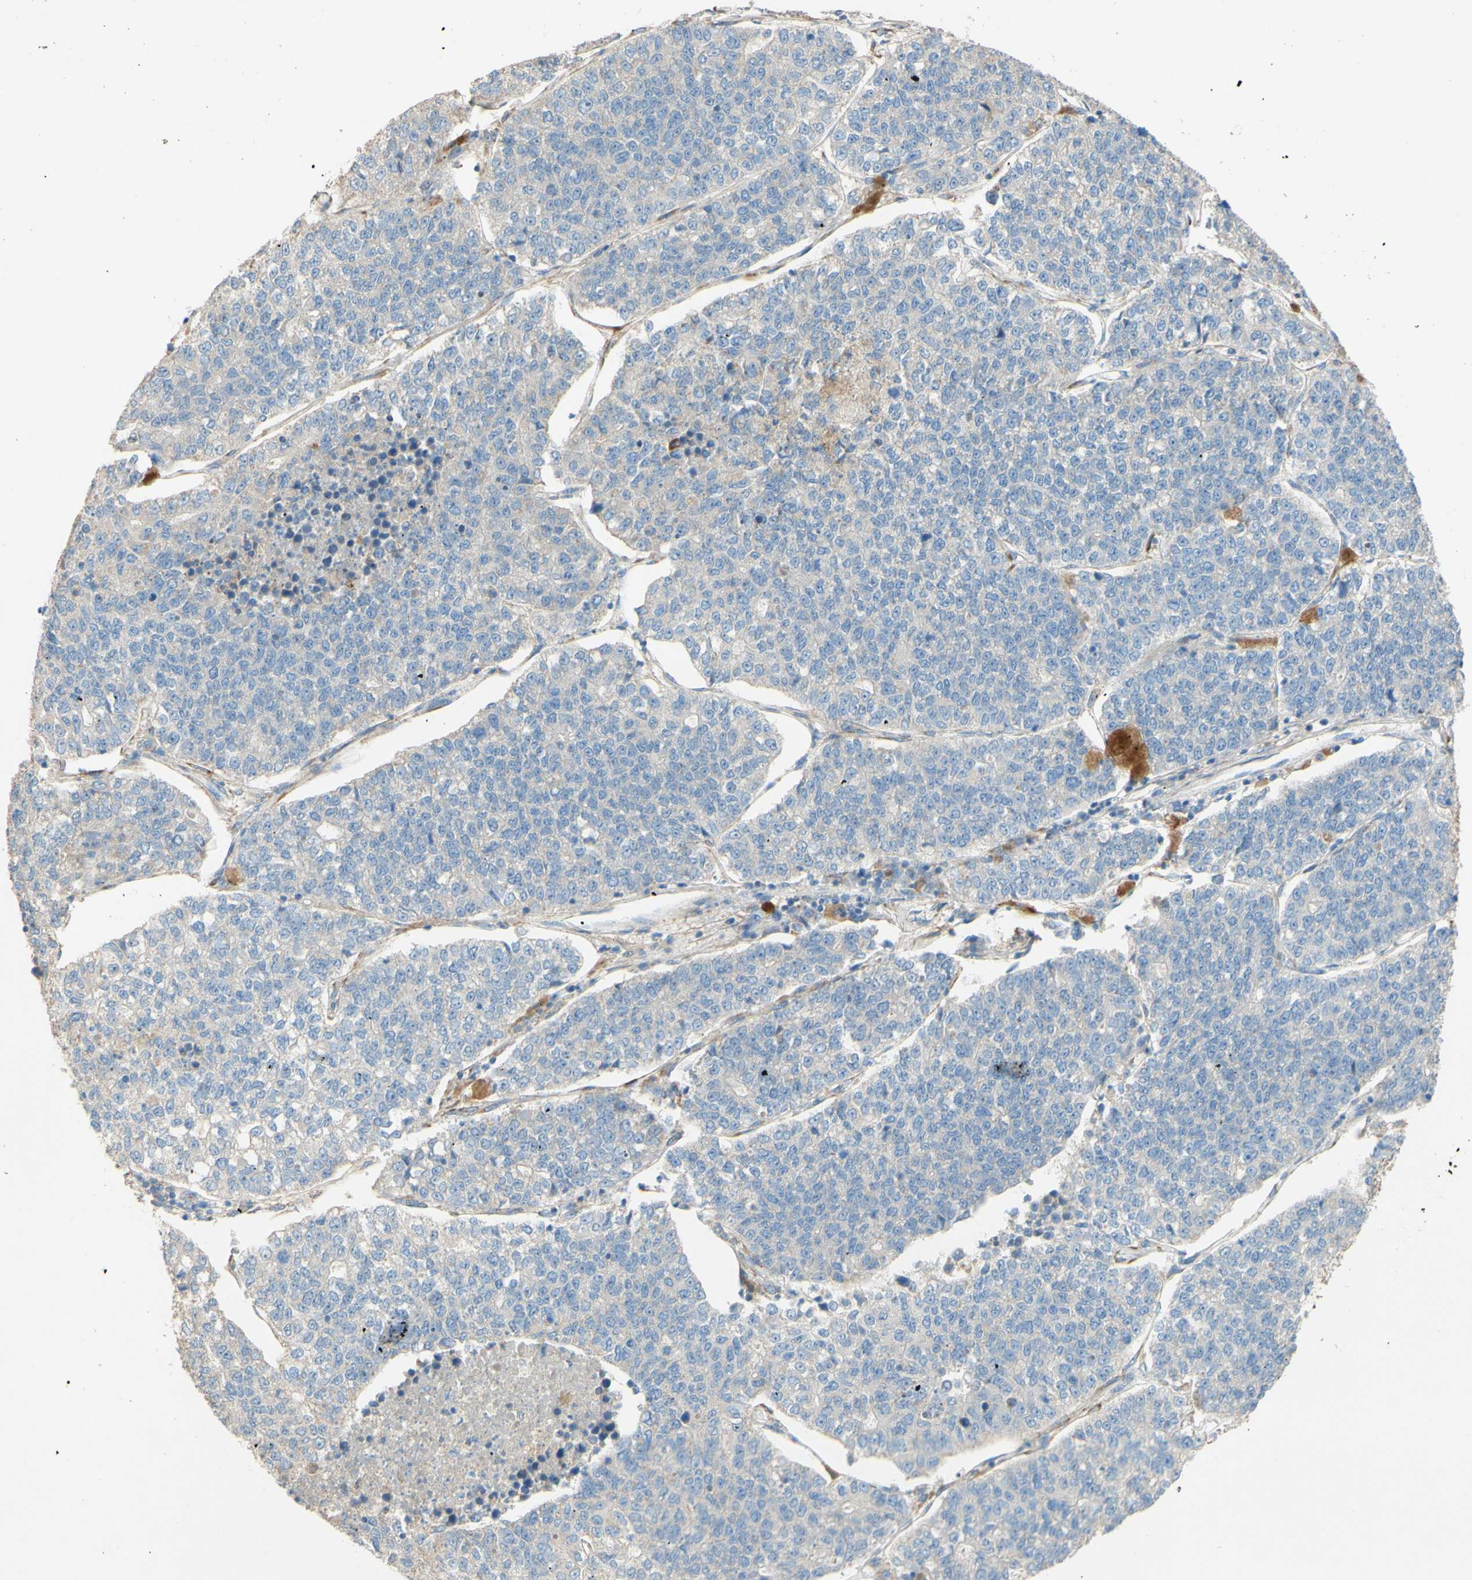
{"staining": {"intensity": "negative", "quantity": "none", "location": "none"}, "tissue": "lung cancer", "cell_type": "Tumor cells", "image_type": "cancer", "snomed": [{"axis": "morphology", "description": "Adenocarcinoma, NOS"}, {"axis": "topography", "description": "Lung"}], "caption": "A high-resolution photomicrograph shows immunohistochemistry staining of lung cancer, which reveals no significant expression in tumor cells.", "gene": "DKK3", "patient": {"sex": "male", "age": 49}}